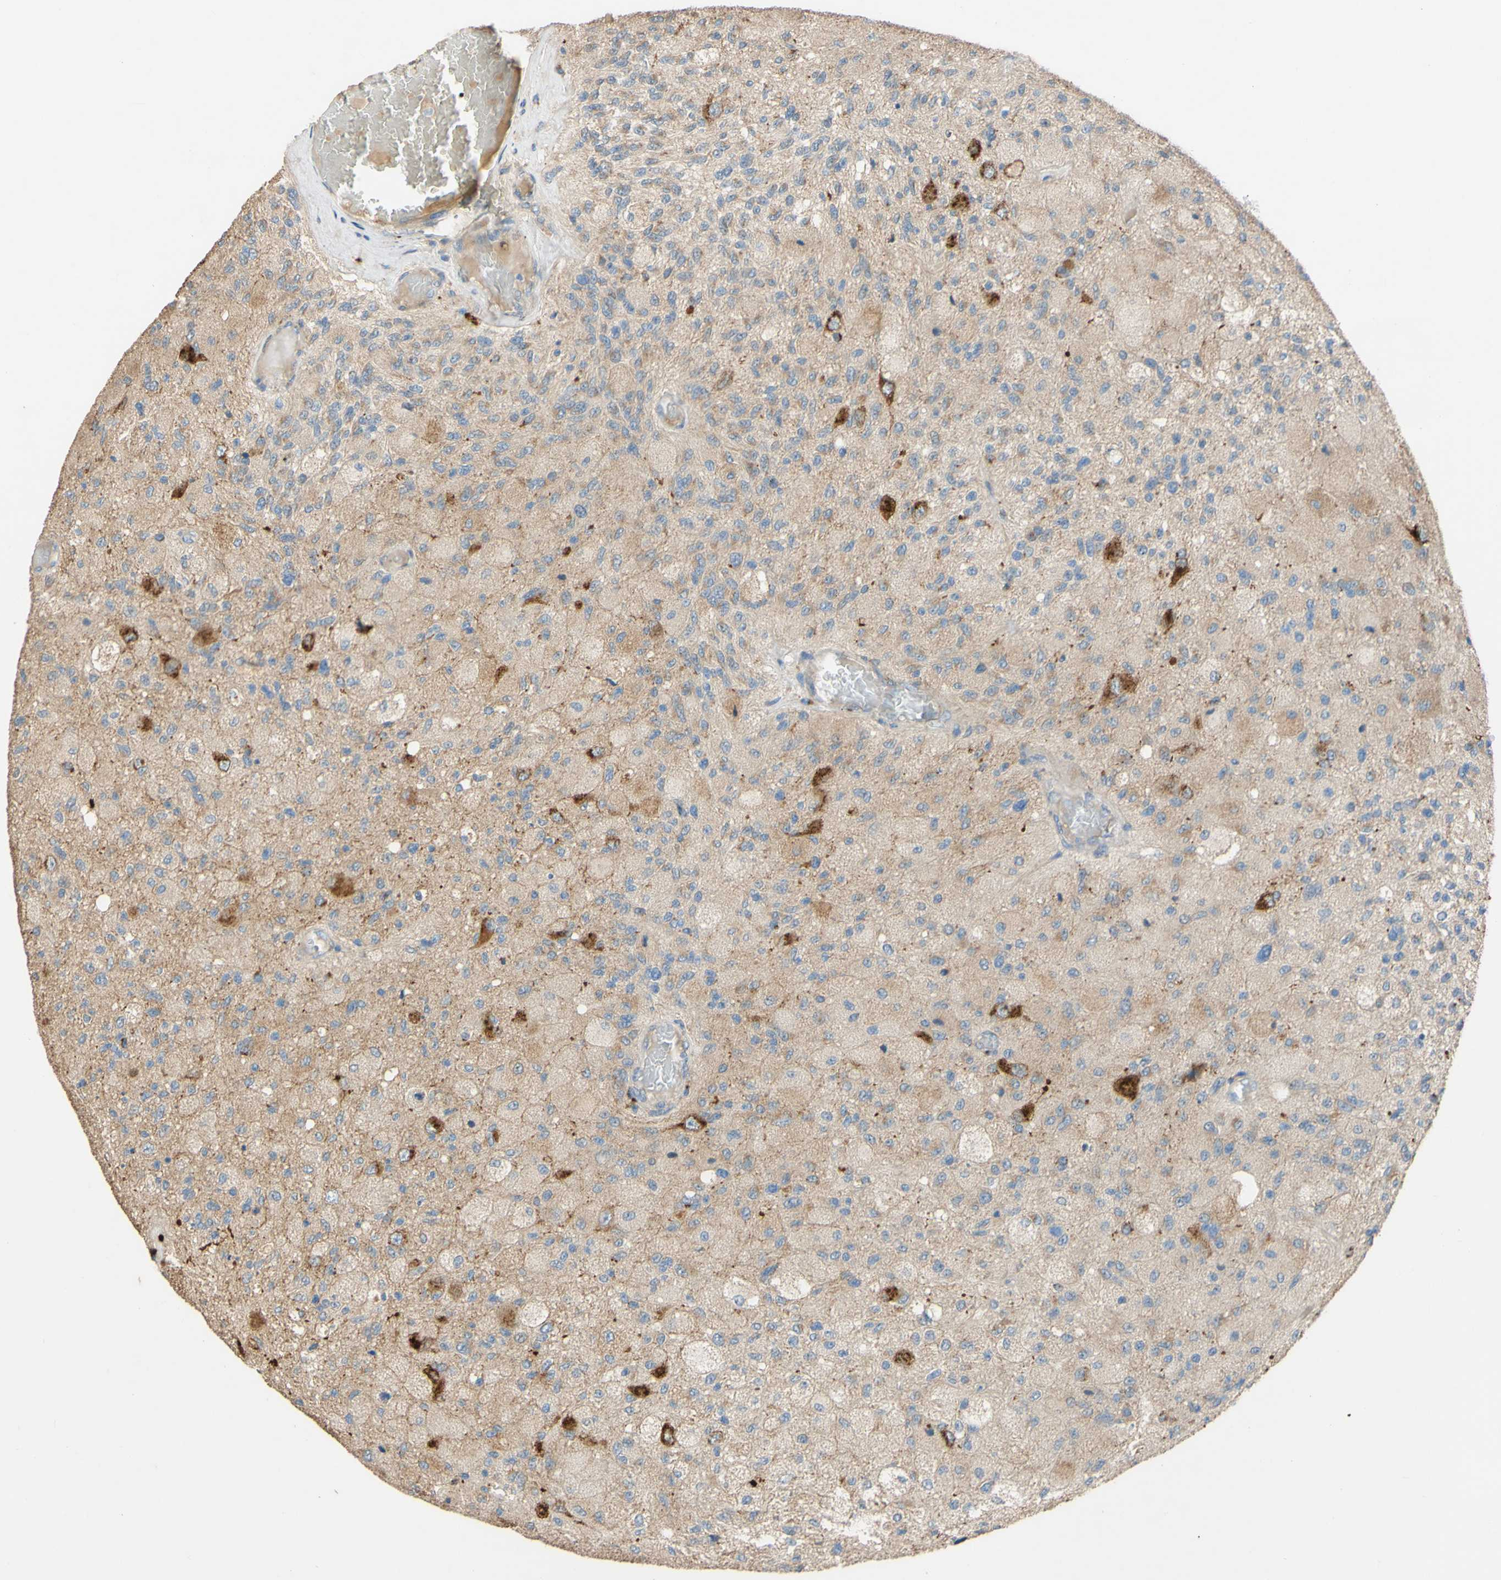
{"staining": {"intensity": "moderate", "quantity": "<25%", "location": "cytoplasmic/membranous"}, "tissue": "glioma", "cell_type": "Tumor cells", "image_type": "cancer", "snomed": [{"axis": "morphology", "description": "Normal tissue, NOS"}, {"axis": "morphology", "description": "Glioma, malignant, High grade"}, {"axis": "topography", "description": "Cerebral cortex"}], "caption": "Glioma stained with immunohistochemistry displays moderate cytoplasmic/membranous expression in approximately <25% of tumor cells. Using DAB (3,3'-diaminobenzidine) (brown) and hematoxylin (blue) stains, captured at high magnification using brightfield microscopy.", "gene": "DKK3", "patient": {"sex": "male", "age": 77}}